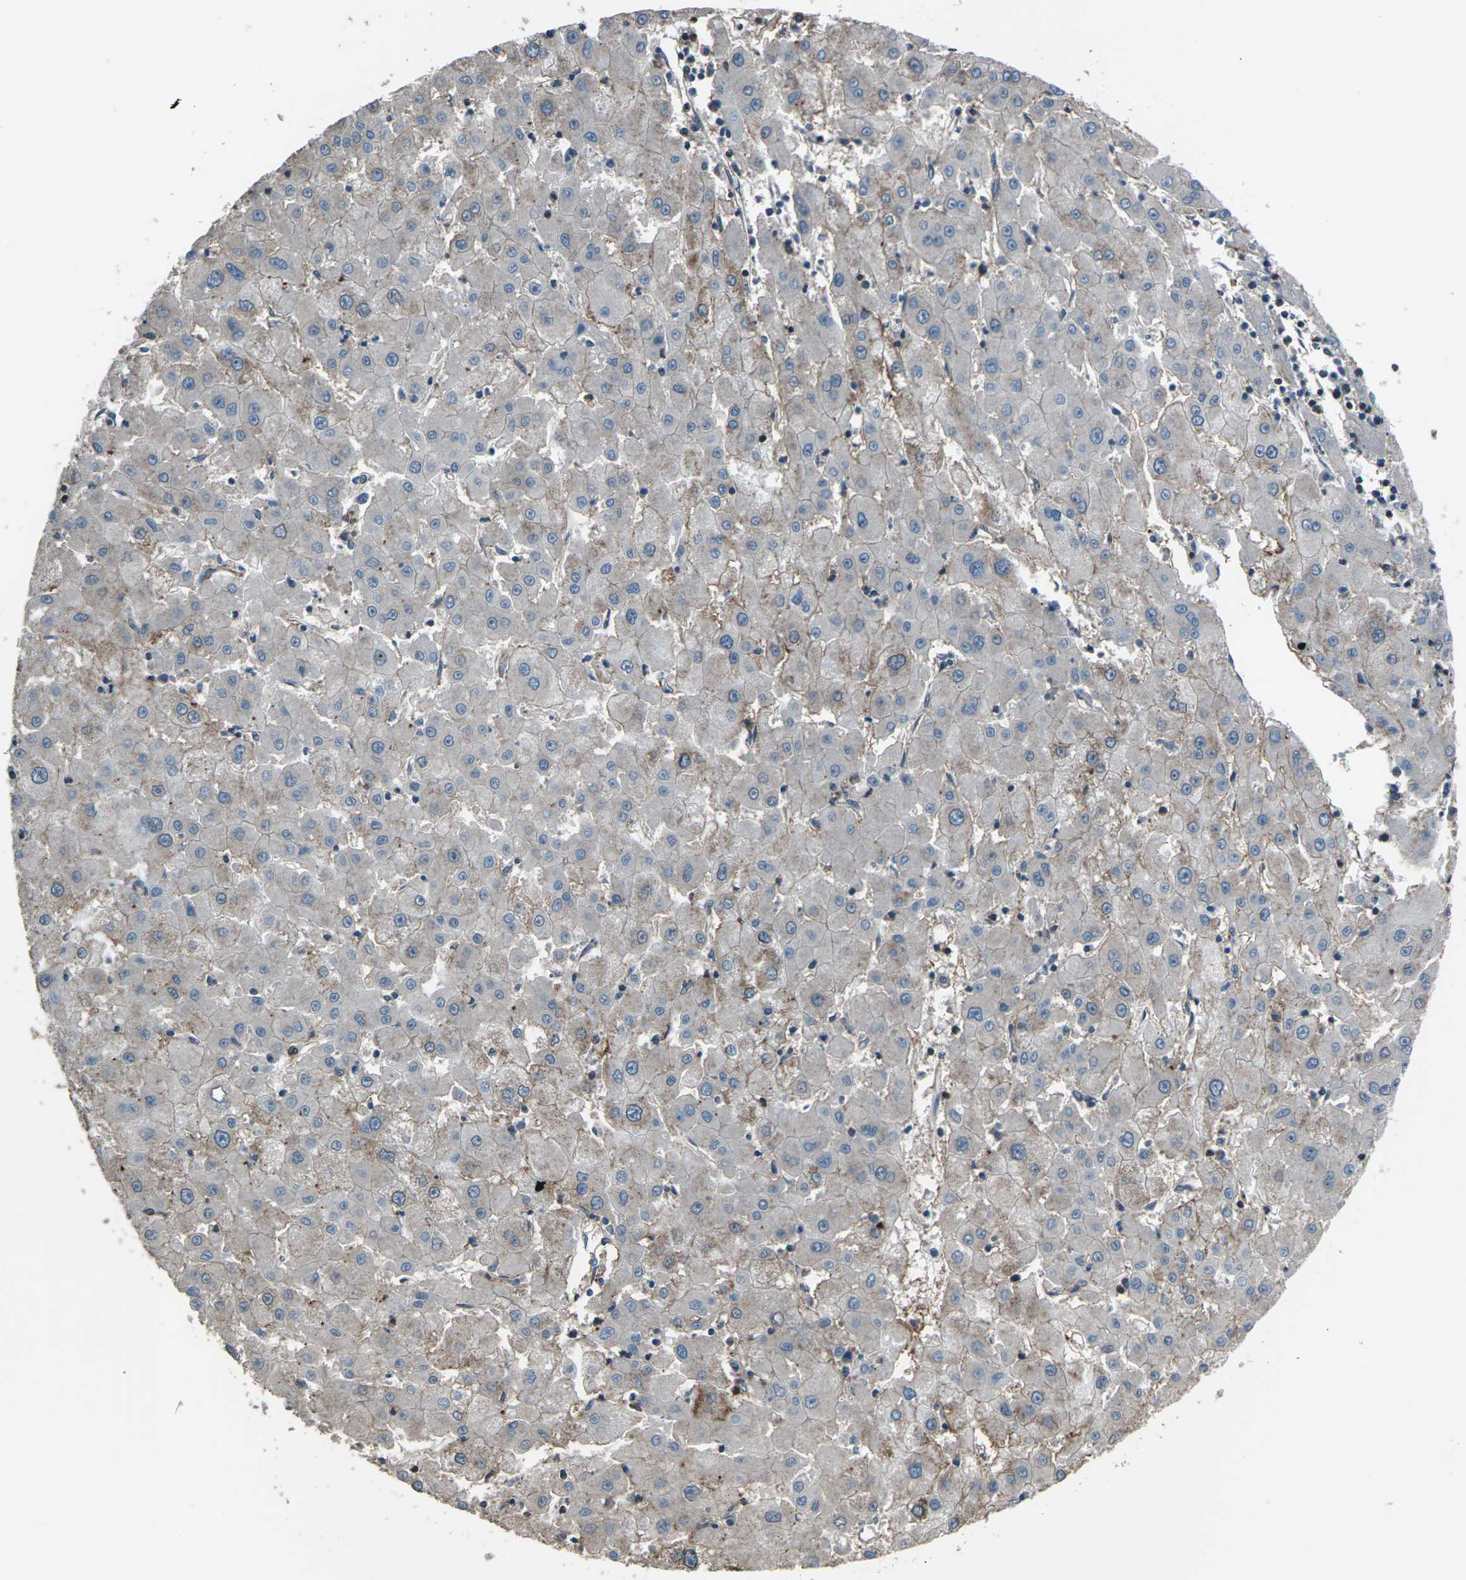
{"staining": {"intensity": "weak", "quantity": ">75%", "location": "cytoplasmic/membranous"}, "tissue": "liver cancer", "cell_type": "Tumor cells", "image_type": "cancer", "snomed": [{"axis": "morphology", "description": "Carcinoma, Hepatocellular, NOS"}, {"axis": "topography", "description": "Liver"}], "caption": "There is low levels of weak cytoplasmic/membranous positivity in tumor cells of liver cancer, as demonstrated by immunohistochemical staining (brown color).", "gene": "CMTM4", "patient": {"sex": "male", "age": 72}}